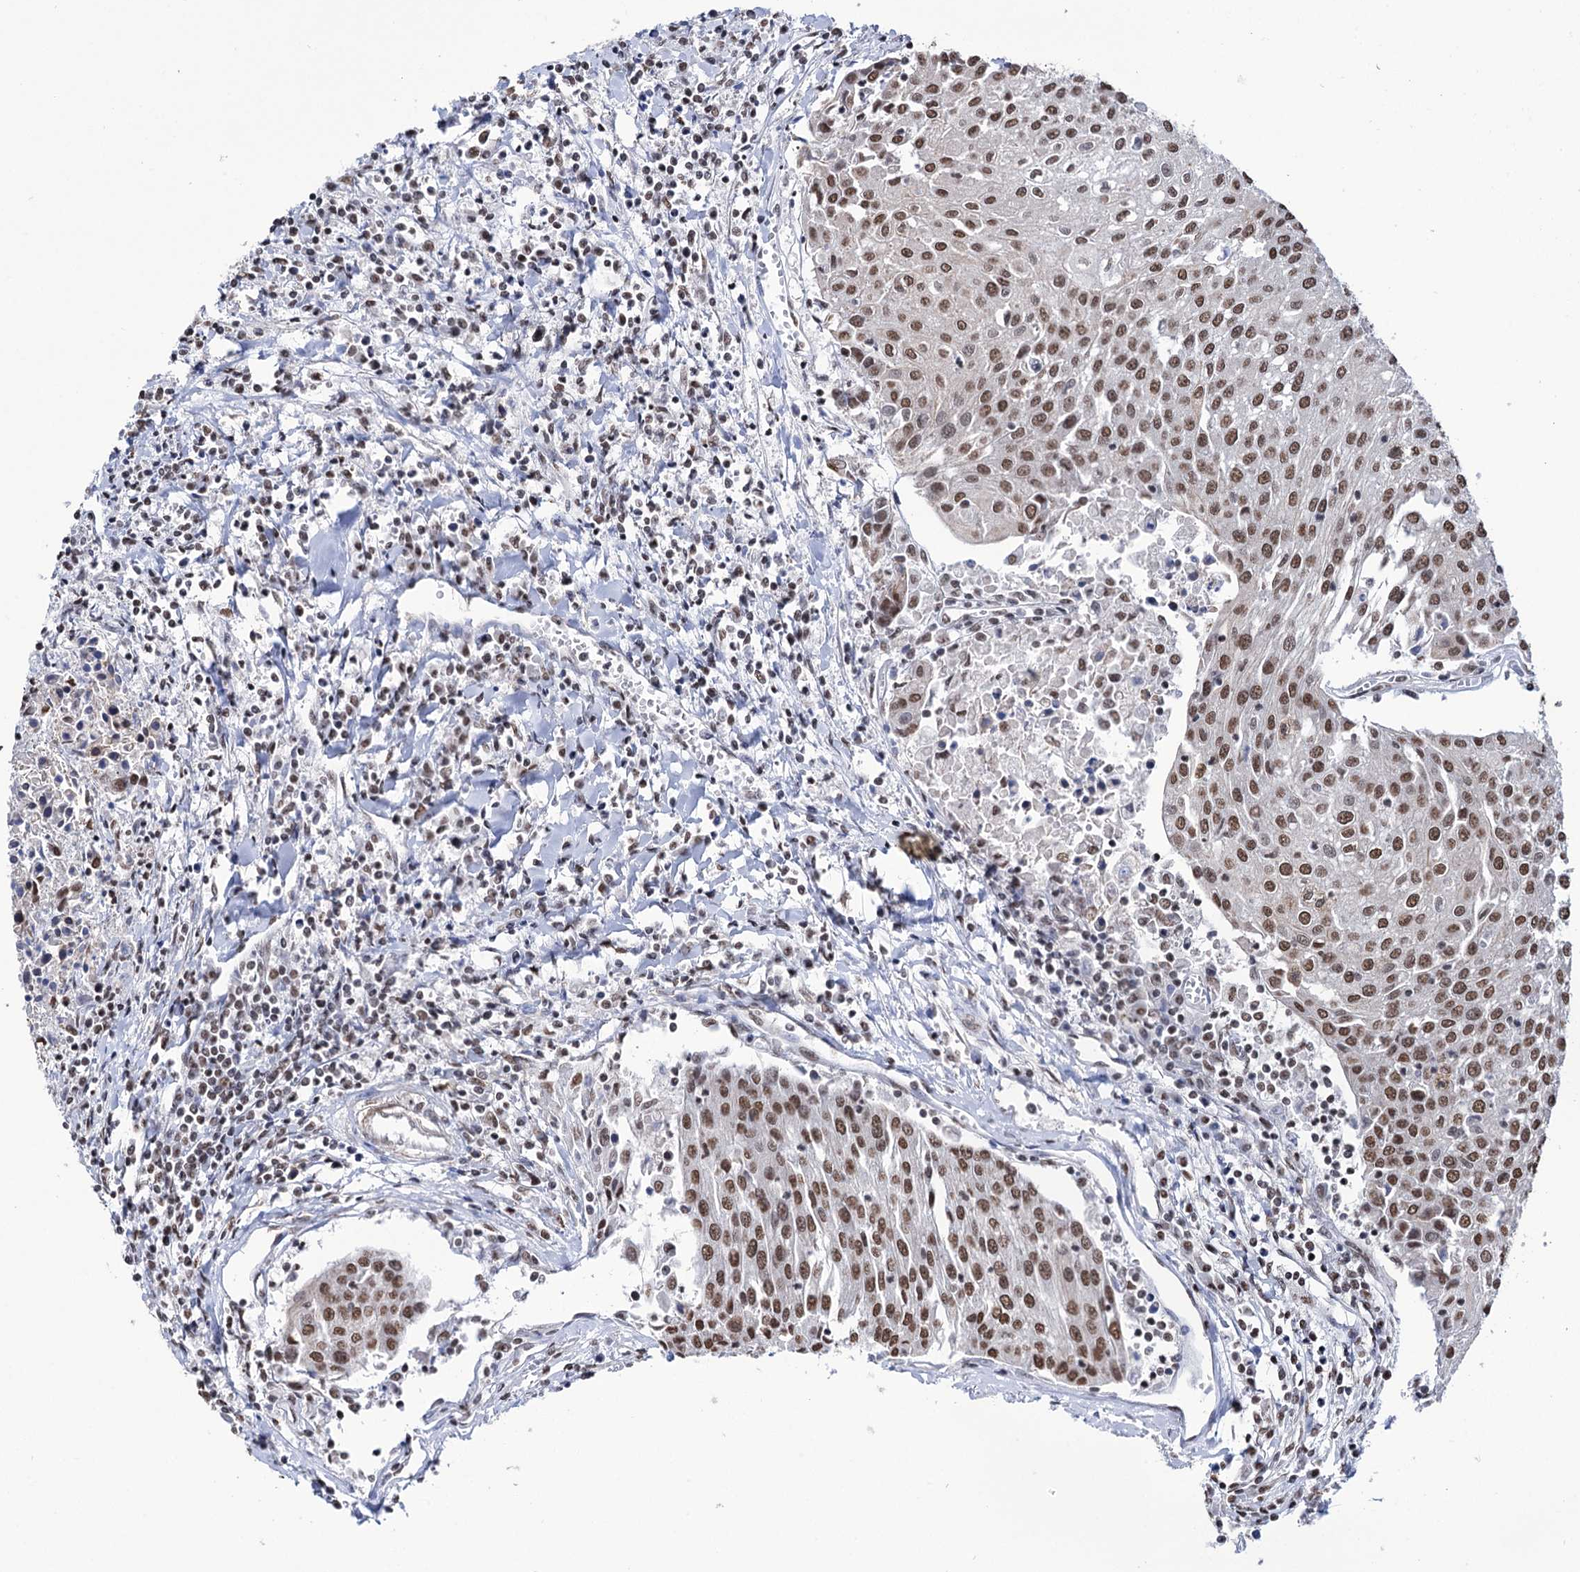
{"staining": {"intensity": "moderate", "quantity": ">75%", "location": "nuclear"}, "tissue": "urothelial cancer", "cell_type": "Tumor cells", "image_type": "cancer", "snomed": [{"axis": "morphology", "description": "Urothelial carcinoma, High grade"}, {"axis": "topography", "description": "Urinary bladder"}], "caption": "Protein staining of urothelial cancer tissue reveals moderate nuclear positivity in about >75% of tumor cells.", "gene": "ABHD10", "patient": {"sex": "female", "age": 85}}